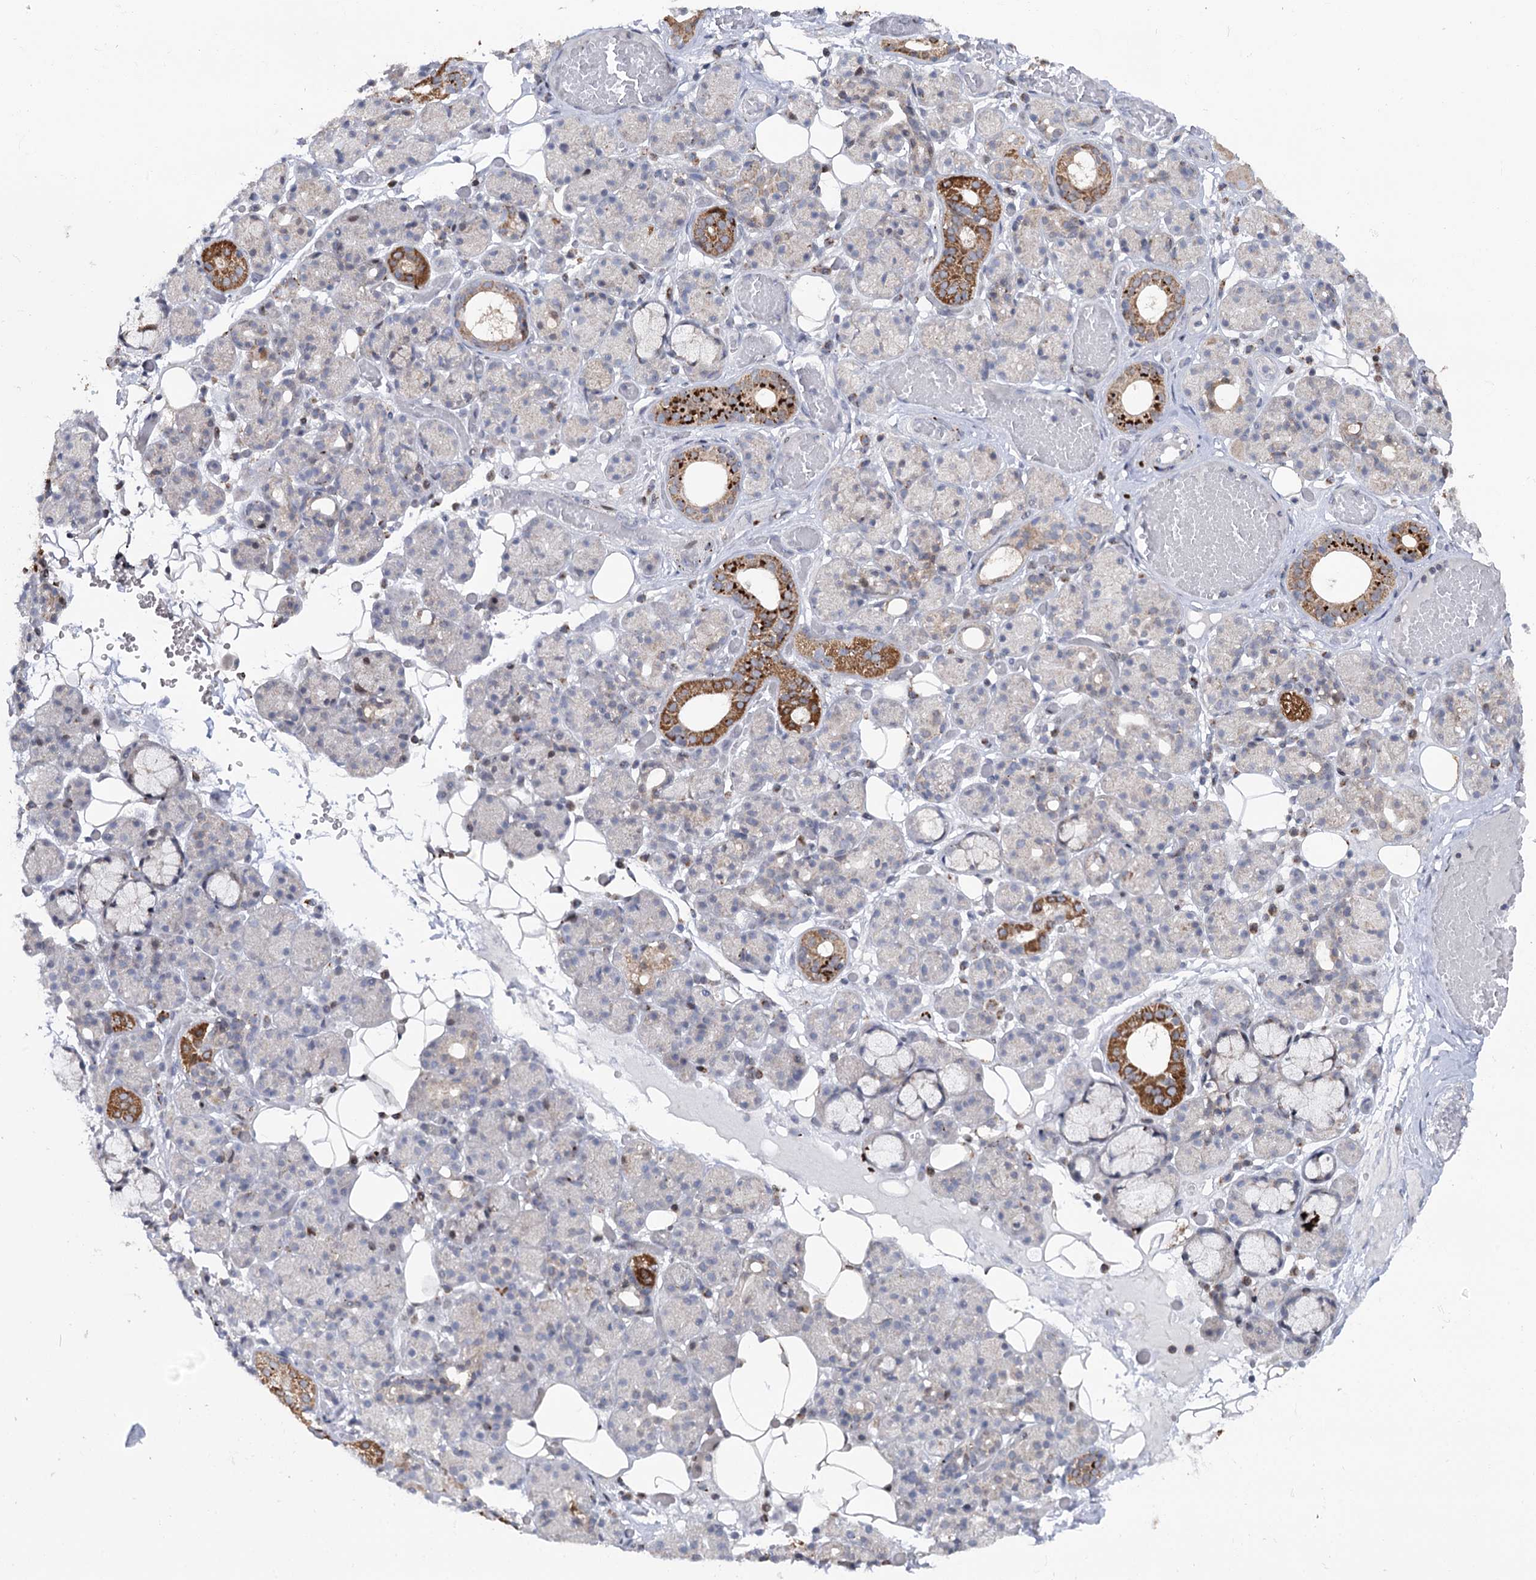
{"staining": {"intensity": "strong", "quantity": "<25%", "location": "cytoplasmic/membranous"}, "tissue": "salivary gland", "cell_type": "Glandular cells", "image_type": "normal", "snomed": [{"axis": "morphology", "description": "Normal tissue, NOS"}, {"axis": "topography", "description": "Salivary gland"}], "caption": "Benign salivary gland was stained to show a protein in brown. There is medium levels of strong cytoplasmic/membranous expression in about <25% of glandular cells.", "gene": "PTGR1", "patient": {"sex": "male", "age": 63}}